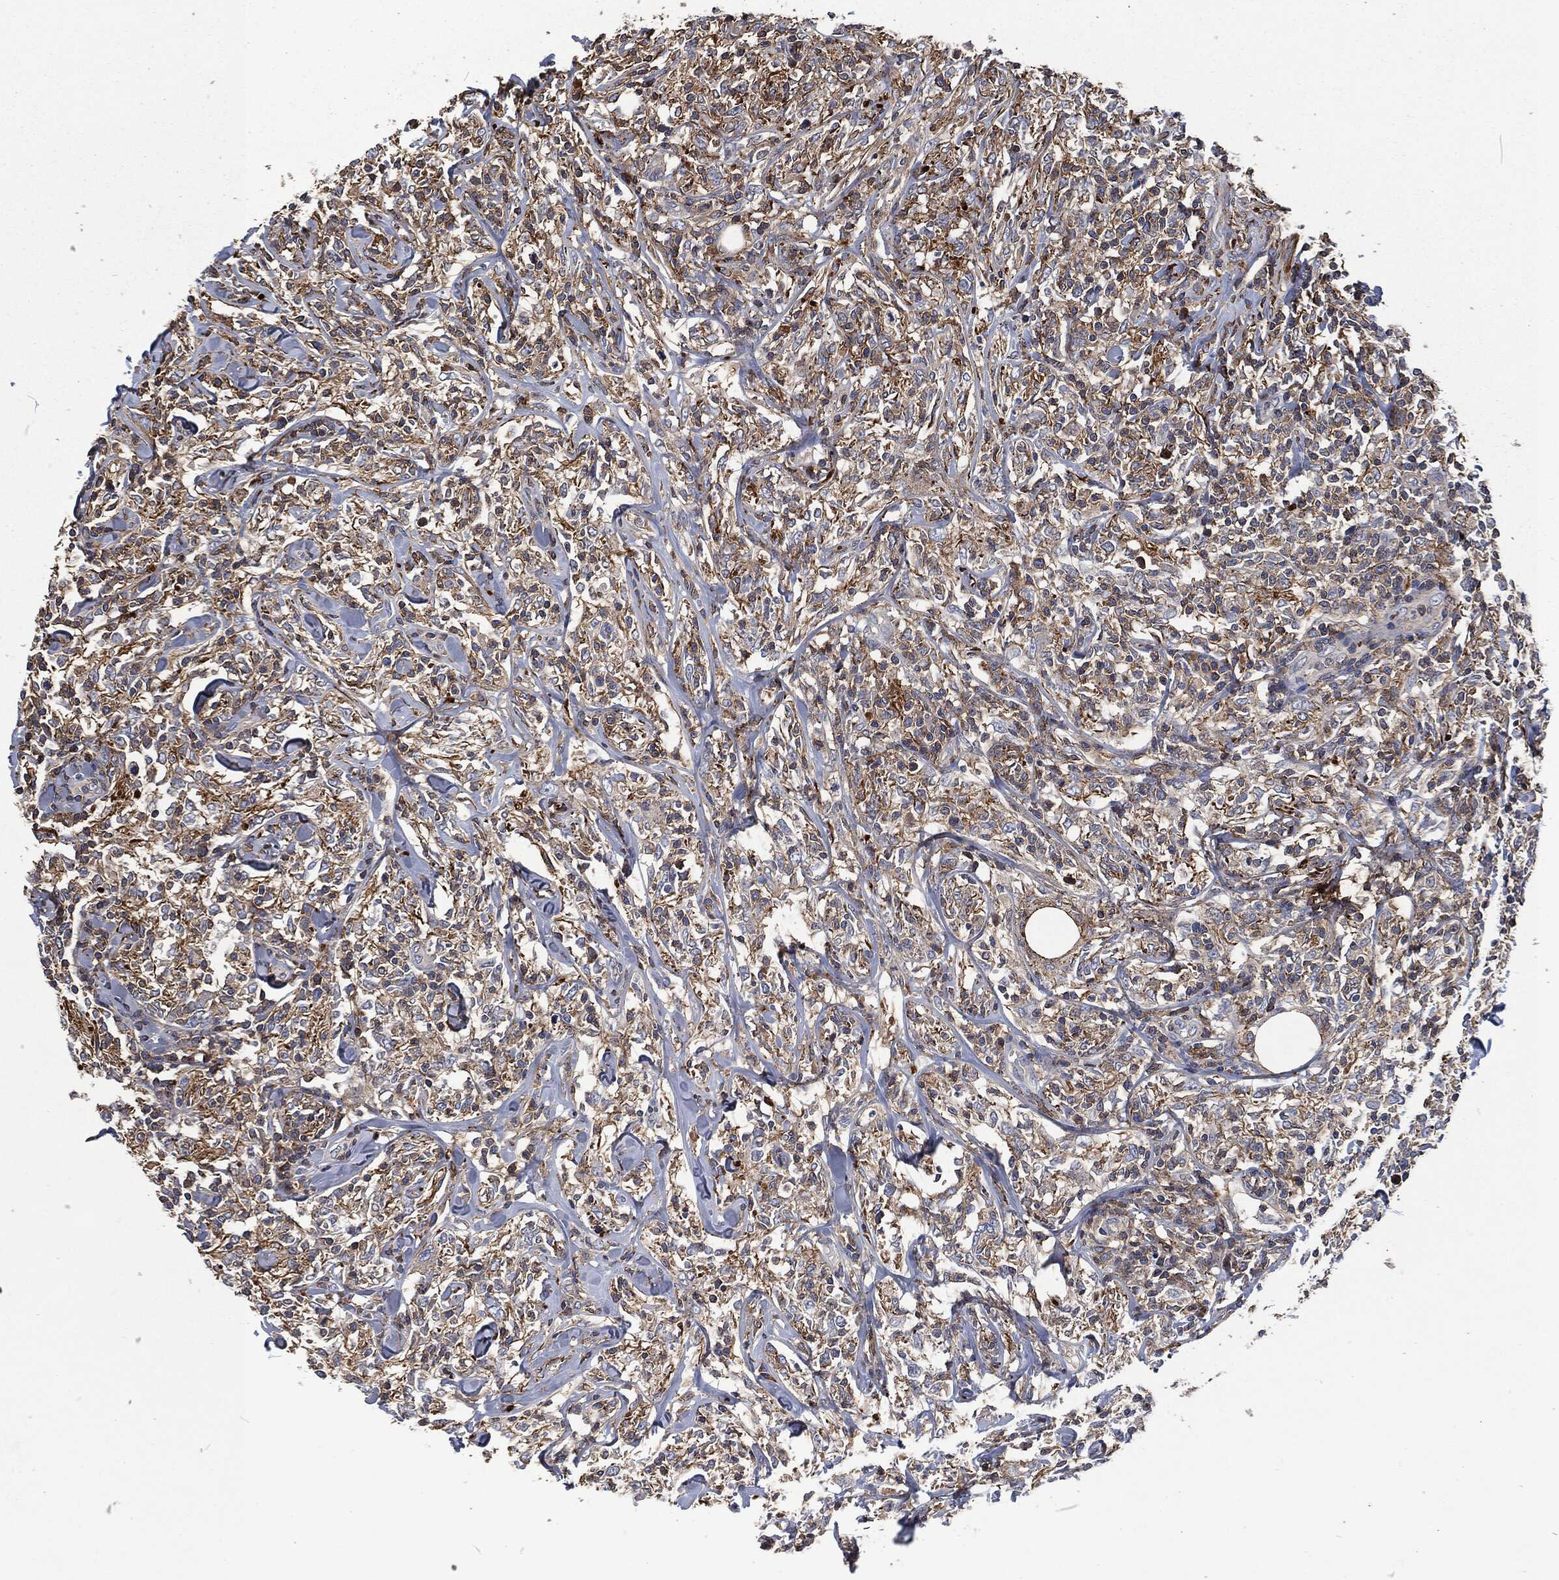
{"staining": {"intensity": "strong", "quantity": "<25%", "location": "cytoplasmic/membranous"}, "tissue": "lymphoma", "cell_type": "Tumor cells", "image_type": "cancer", "snomed": [{"axis": "morphology", "description": "Malignant lymphoma, non-Hodgkin's type, High grade"}, {"axis": "topography", "description": "Lymph node"}], "caption": "Lymphoma stained with a protein marker demonstrates strong staining in tumor cells.", "gene": "LGALS9", "patient": {"sex": "female", "age": 84}}